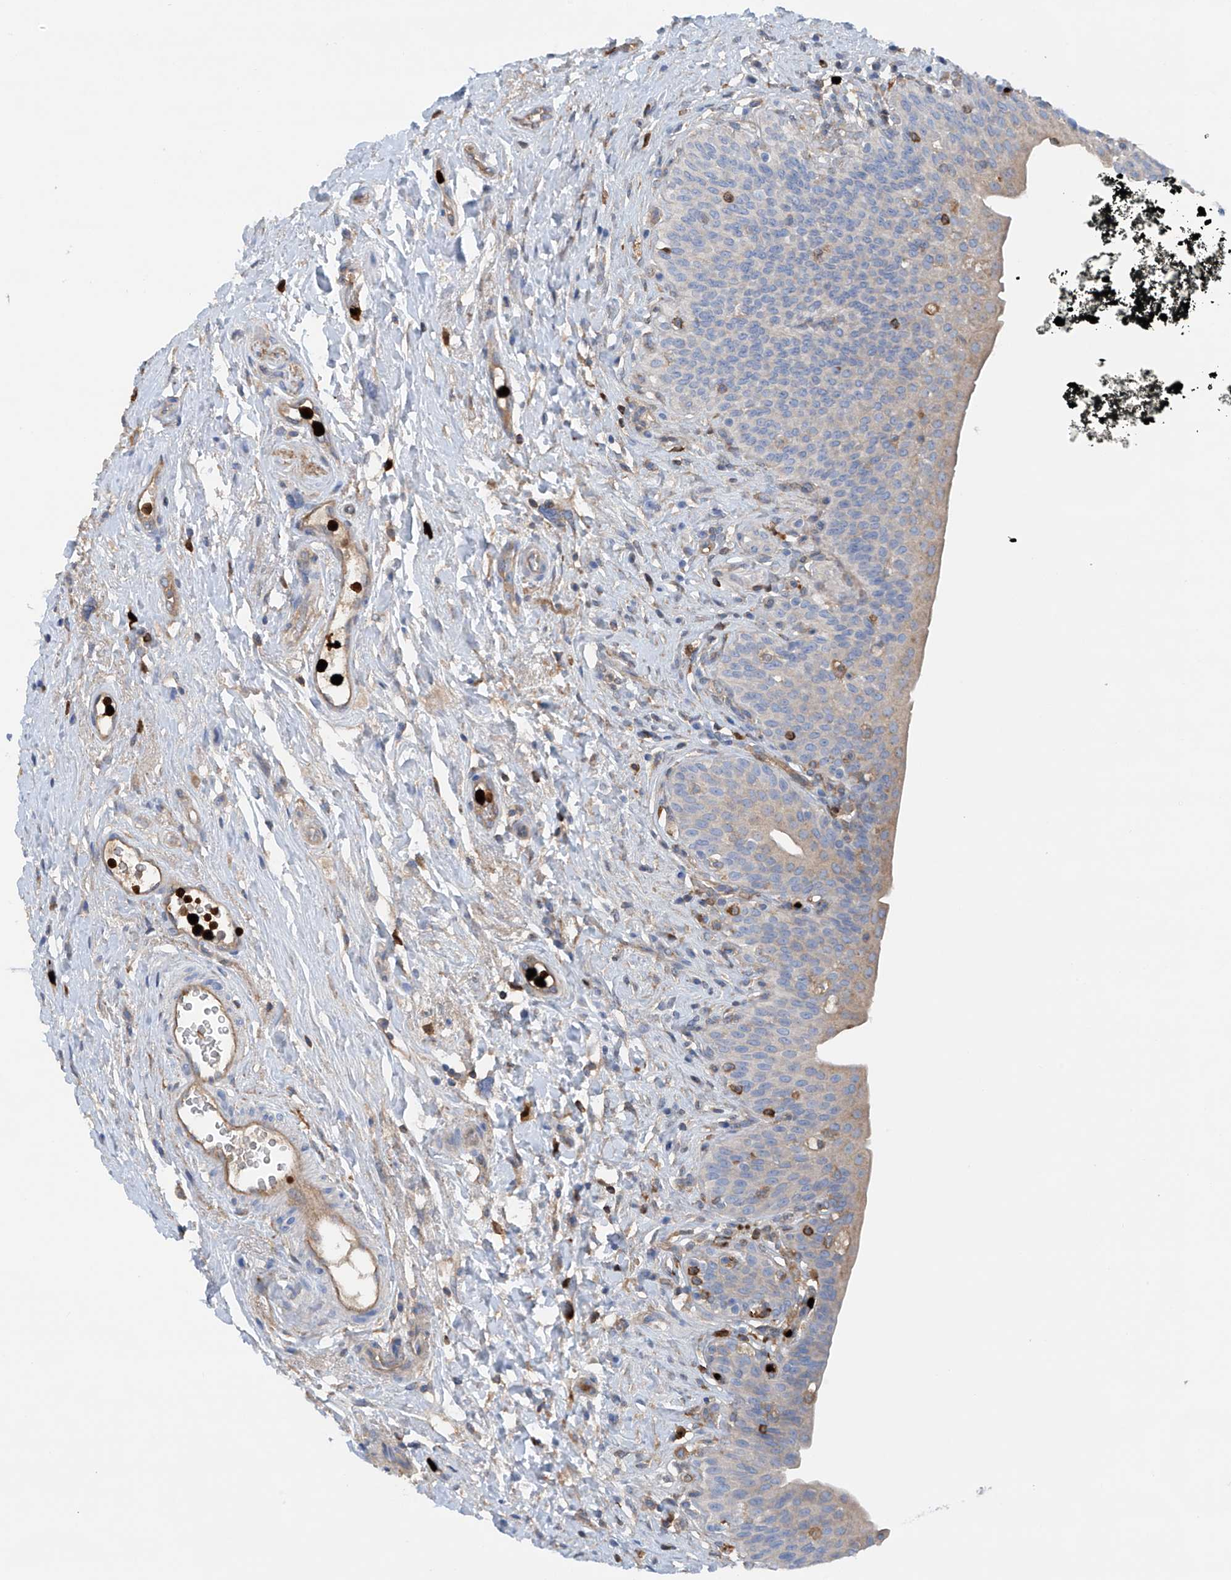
{"staining": {"intensity": "negative", "quantity": "none", "location": "none"}, "tissue": "urinary bladder", "cell_type": "Urothelial cells", "image_type": "normal", "snomed": [{"axis": "morphology", "description": "Normal tissue, NOS"}, {"axis": "topography", "description": "Urinary bladder"}], "caption": "Normal urinary bladder was stained to show a protein in brown. There is no significant staining in urothelial cells.", "gene": "PHACTR2", "patient": {"sex": "male", "age": 83}}